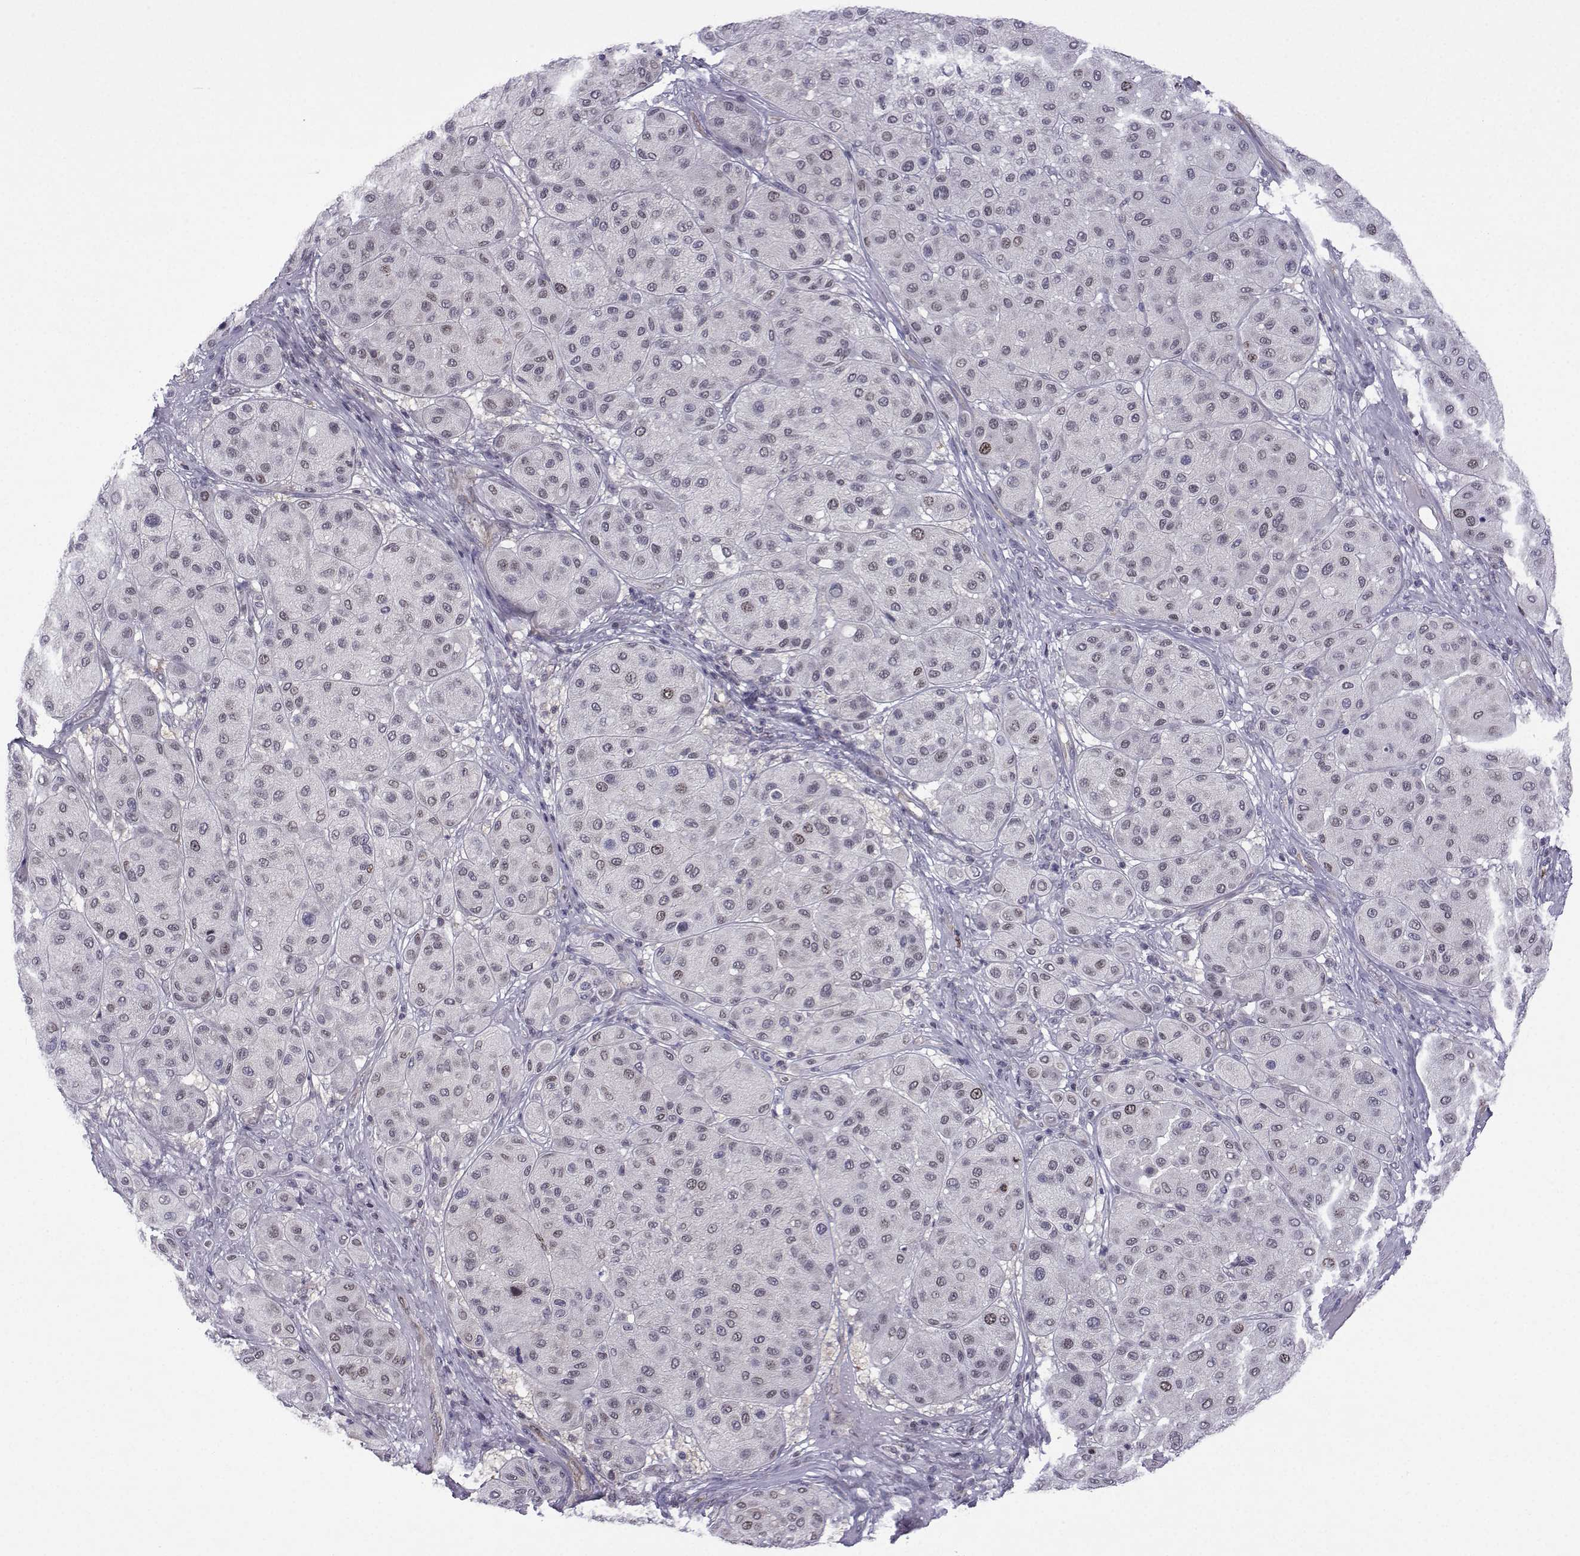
{"staining": {"intensity": "moderate", "quantity": "<25%", "location": "cytoplasmic/membranous,nuclear"}, "tissue": "melanoma", "cell_type": "Tumor cells", "image_type": "cancer", "snomed": [{"axis": "morphology", "description": "Malignant melanoma, Metastatic site"}, {"axis": "topography", "description": "Smooth muscle"}], "caption": "Human melanoma stained for a protein (brown) shows moderate cytoplasmic/membranous and nuclear positive staining in about <25% of tumor cells.", "gene": "INCENP", "patient": {"sex": "male", "age": 41}}